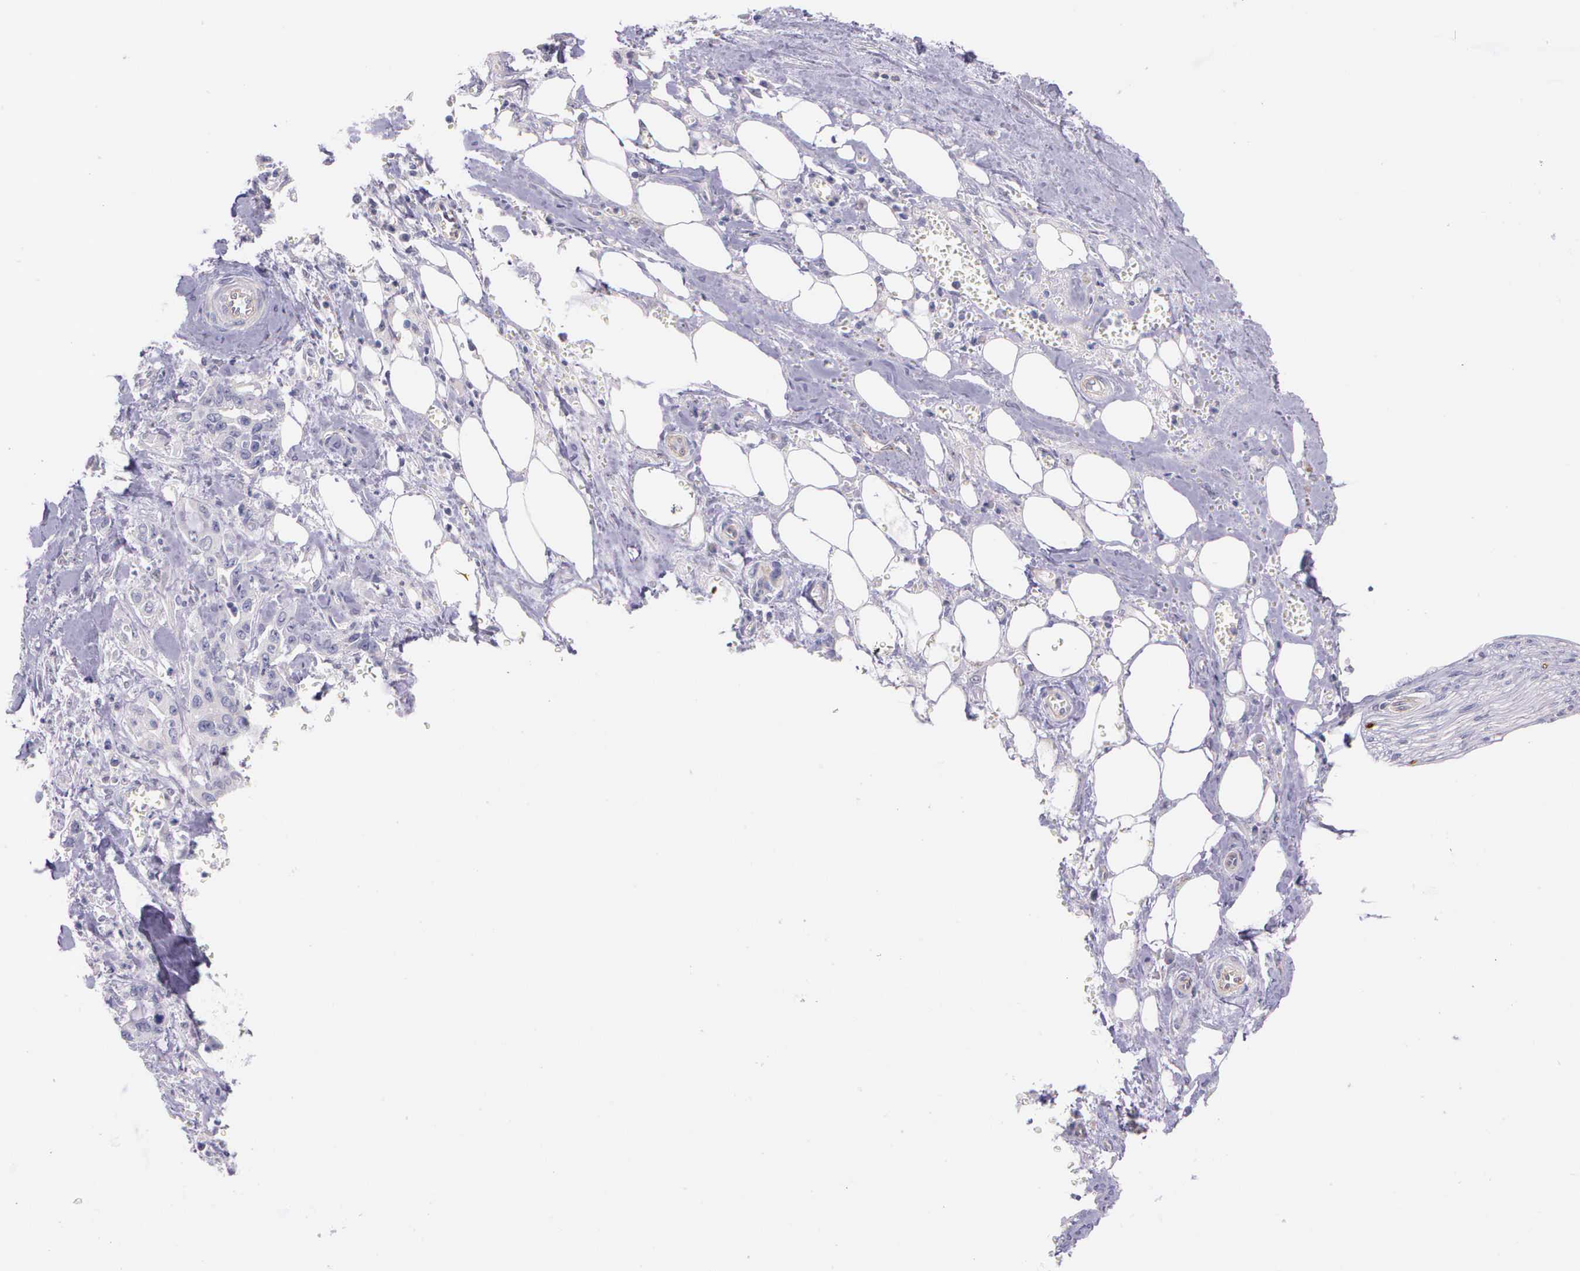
{"staining": {"intensity": "negative", "quantity": "none", "location": "none"}, "tissue": "pancreatic cancer", "cell_type": "Tumor cells", "image_type": "cancer", "snomed": [{"axis": "morphology", "description": "Adenocarcinoma, NOS"}, {"axis": "topography", "description": "Pancreas"}], "caption": "DAB (3,3'-diaminobenzidine) immunohistochemical staining of human pancreatic adenocarcinoma displays no significant staining in tumor cells. (DAB (3,3'-diaminobenzidine) immunohistochemistry (IHC), high magnification).", "gene": "THSD7A", "patient": {"sex": "male", "age": 69}}